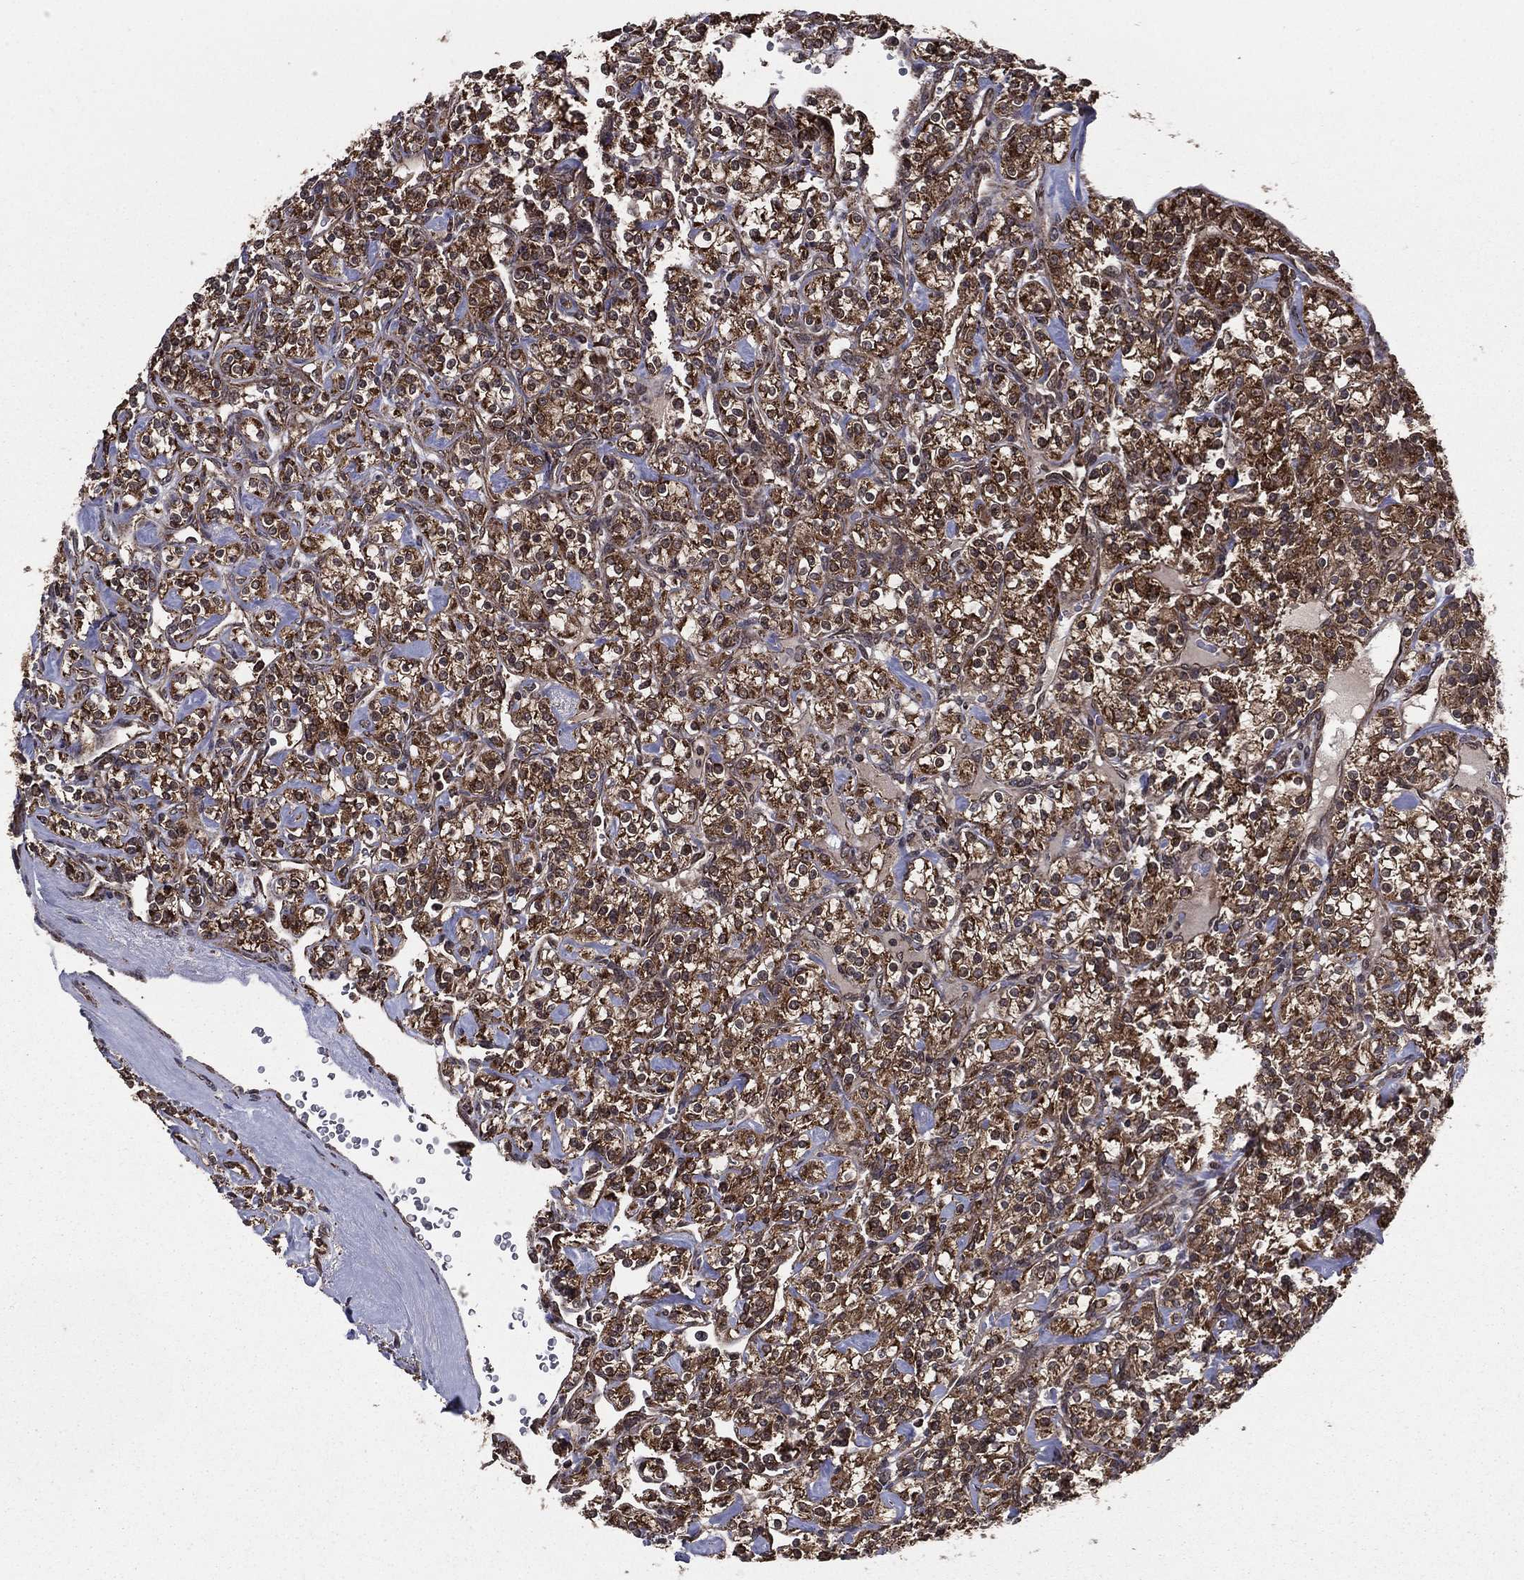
{"staining": {"intensity": "strong", "quantity": ">75%", "location": "cytoplasmic/membranous"}, "tissue": "renal cancer", "cell_type": "Tumor cells", "image_type": "cancer", "snomed": [{"axis": "morphology", "description": "Adenocarcinoma, NOS"}, {"axis": "topography", "description": "Kidney"}], "caption": "This micrograph reveals IHC staining of human renal adenocarcinoma, with high strong cytoplasmic/membranous expression in about >75% of tumor cells.", "gene": "RIGI", "patient": {"sex": "male", "age": 77}}